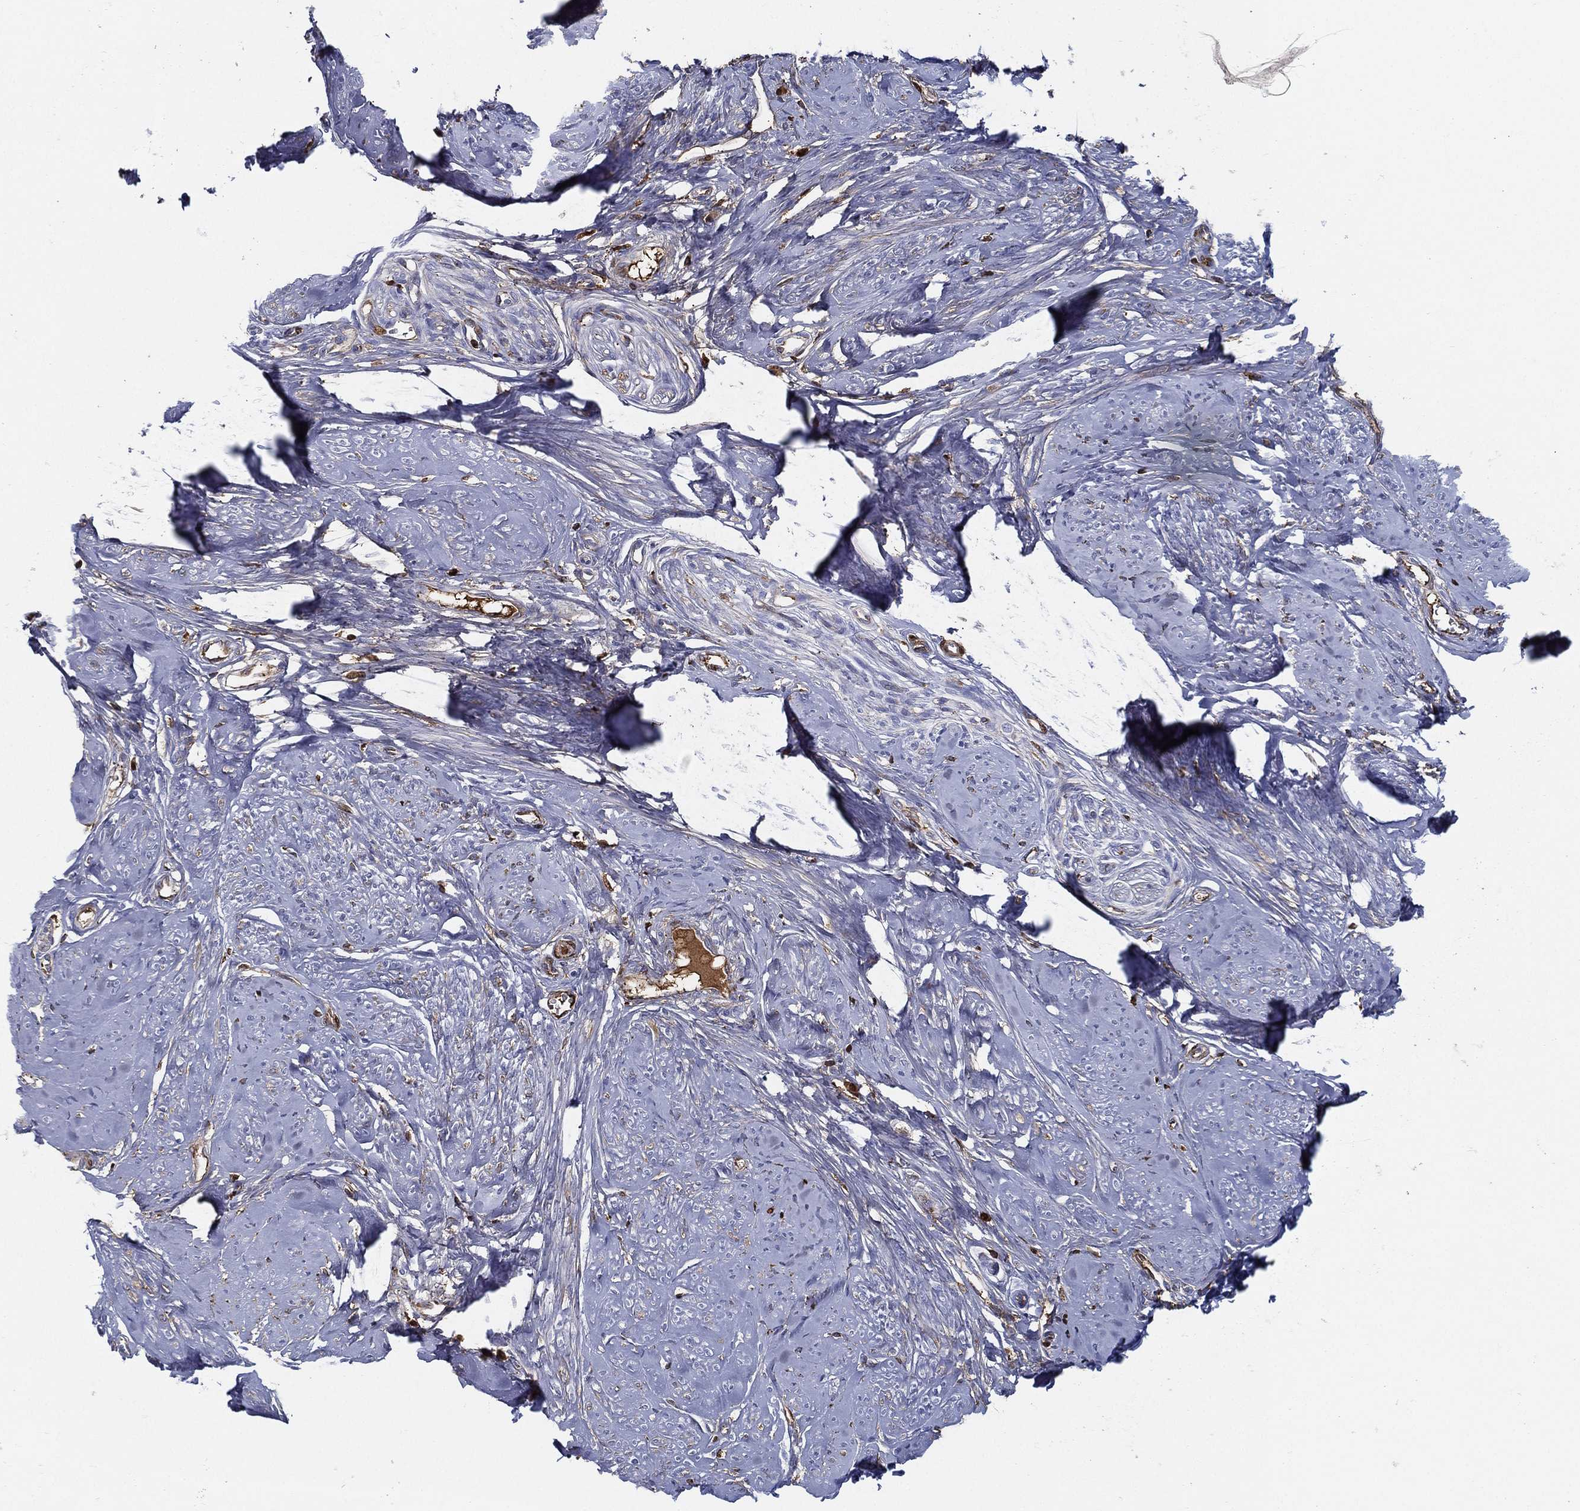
{"staining": {"intensity": "negative", "quantity": "none", "location": "none"}, "tissue": "smooth muscle", "cell_type": "Smooth muscle cells", "image_type": "normal", "snomed": [{"axis": "morphology", "description": "Normal tissue, NOS"}, {"axis": "topography", "description": "Smooth muscle"}], "caption": "This is a photomicrograph of immunohistochemistry (IHC) staining of normal smooth muscle, which shows no expression in smooth muscle cells.", "gene": "IFNB1", "patient": {"sex": "female", "age": 48}}